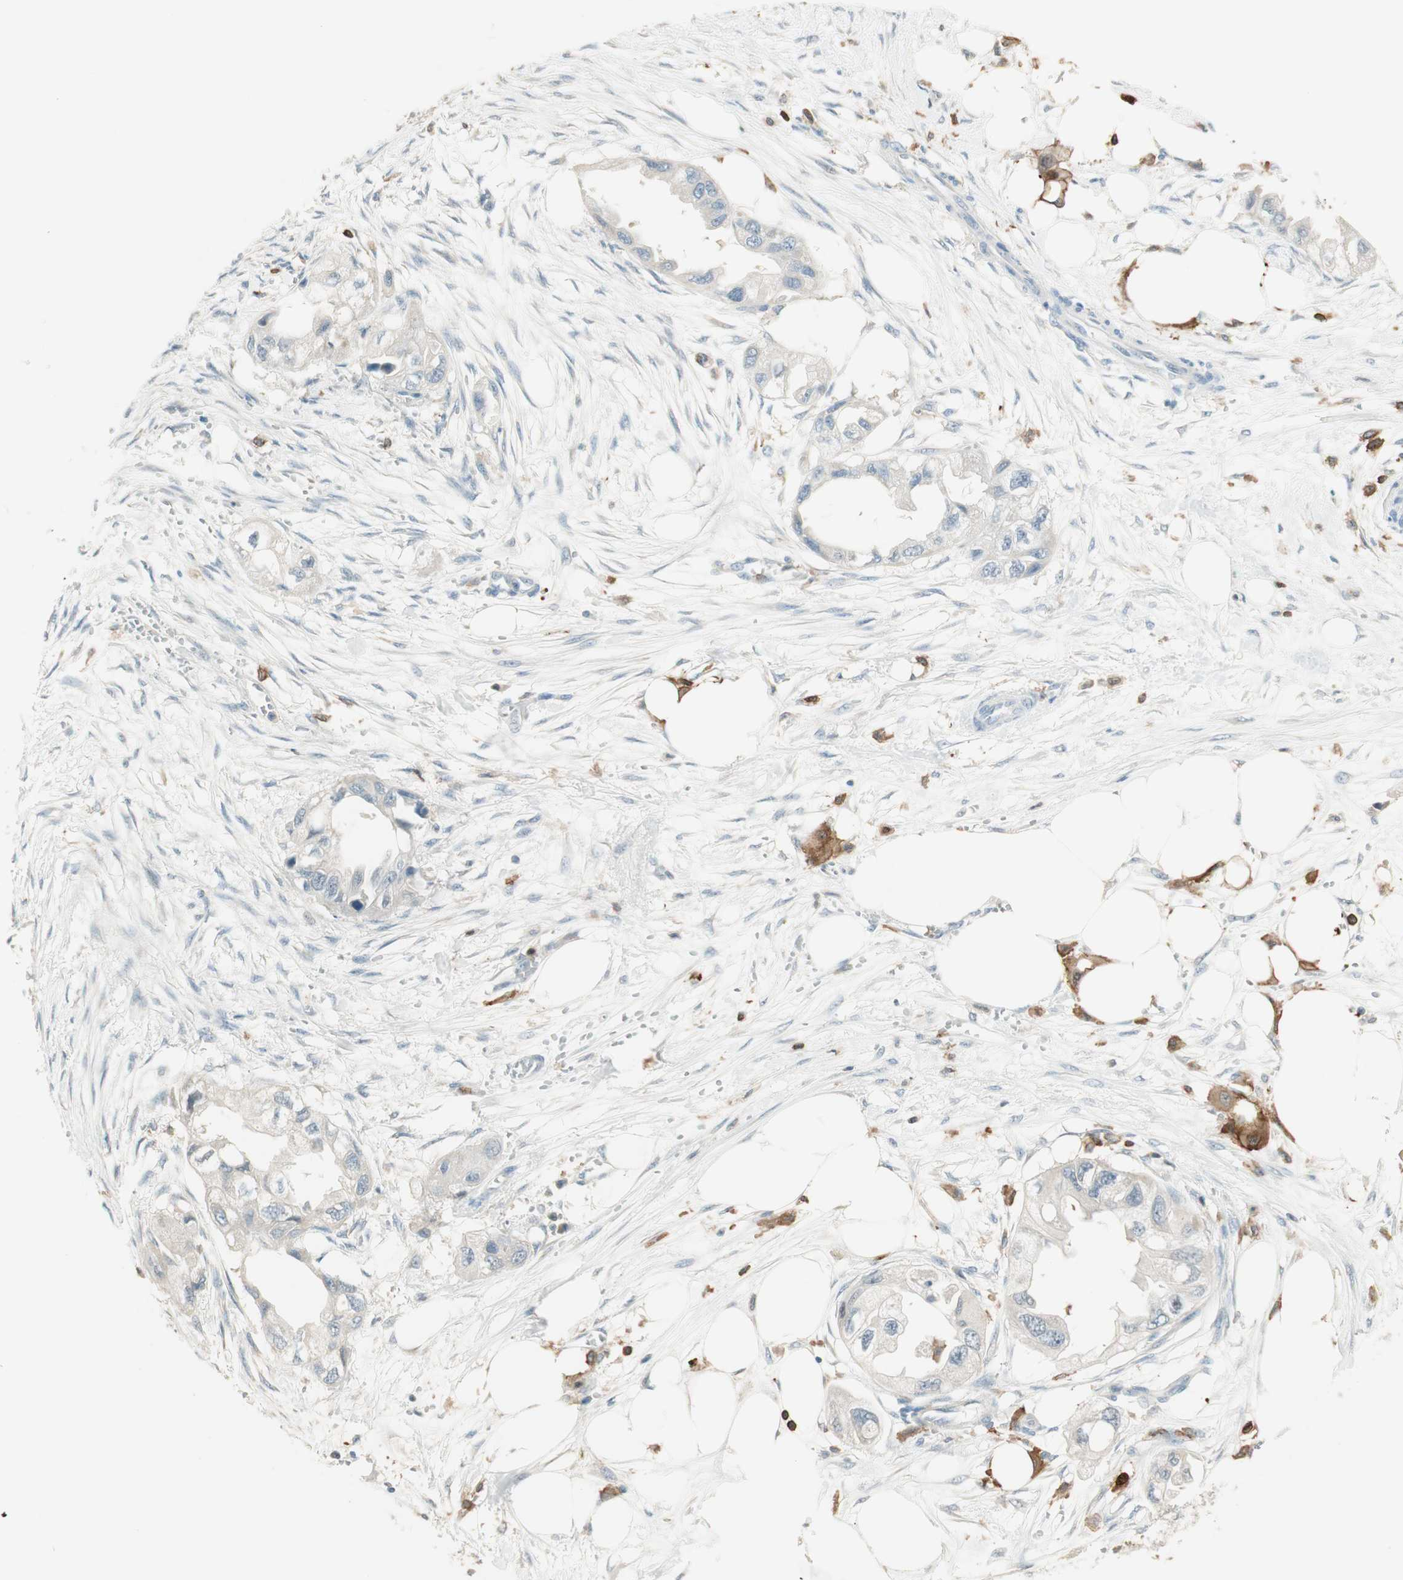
{"staining": {"intensity": "weak", "quantity": "25%-75%", "location": "cytoplasmic/membranous"}, "tissue": "endometrial cancer", "cell_type": "Tumor cells", "image_type": "cancer", "snomed": [{"axis": "morphology", "description": "Adenocarcinoma, NOS"}, {"axis": "topography", "description": "Endometrium"}], "caption": "Human endometrial cancer (adenocarcinoma) stained with a brown dye exhibits weak cytoplasmic/membranous positive positivity in approximately 25%-75% of tumor cells.", "gene": "HPGD", "patient": {"sex": "female", "age": 67}}